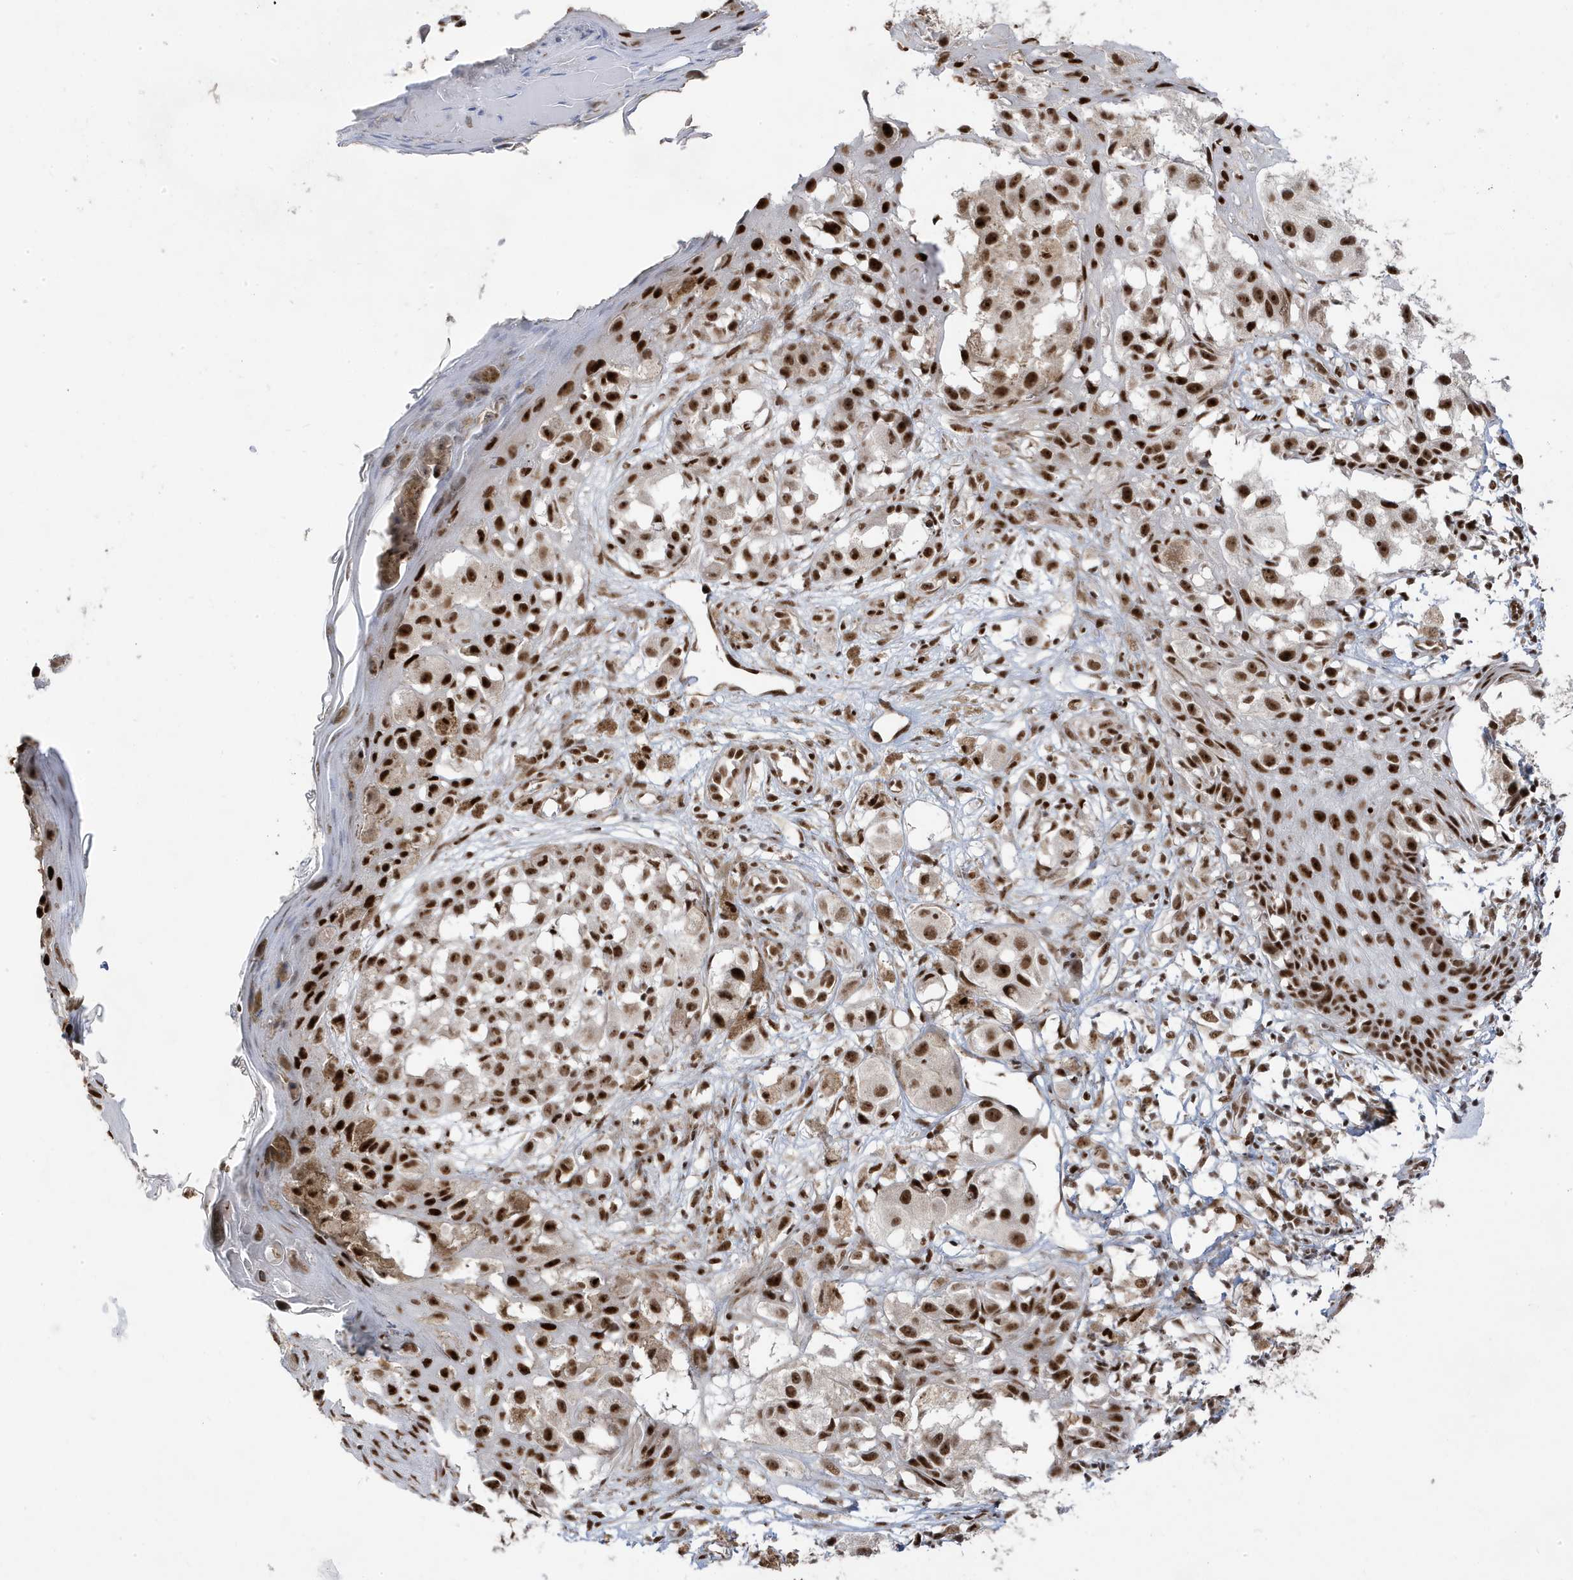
{"staining": {"intensity": "strong", "quantity": ">75%", "location": "nuclear"}, "tissue": "melanoma", "cell_type": "Tumor cells", "image_type": "cancer", "snomed": [{"axis": "morphology", "description": "Malignant melanoma, NOS"}, {"axis": "topography", "description": "Skin of leg"}], "caption": "An image showing strong nuclear positivity in about >75% of tumor cells in melanoma, as visualized by brown immunohistochemical staining.", "gene": "MTREX", "patient": {"sex": "female", "age": 72}}